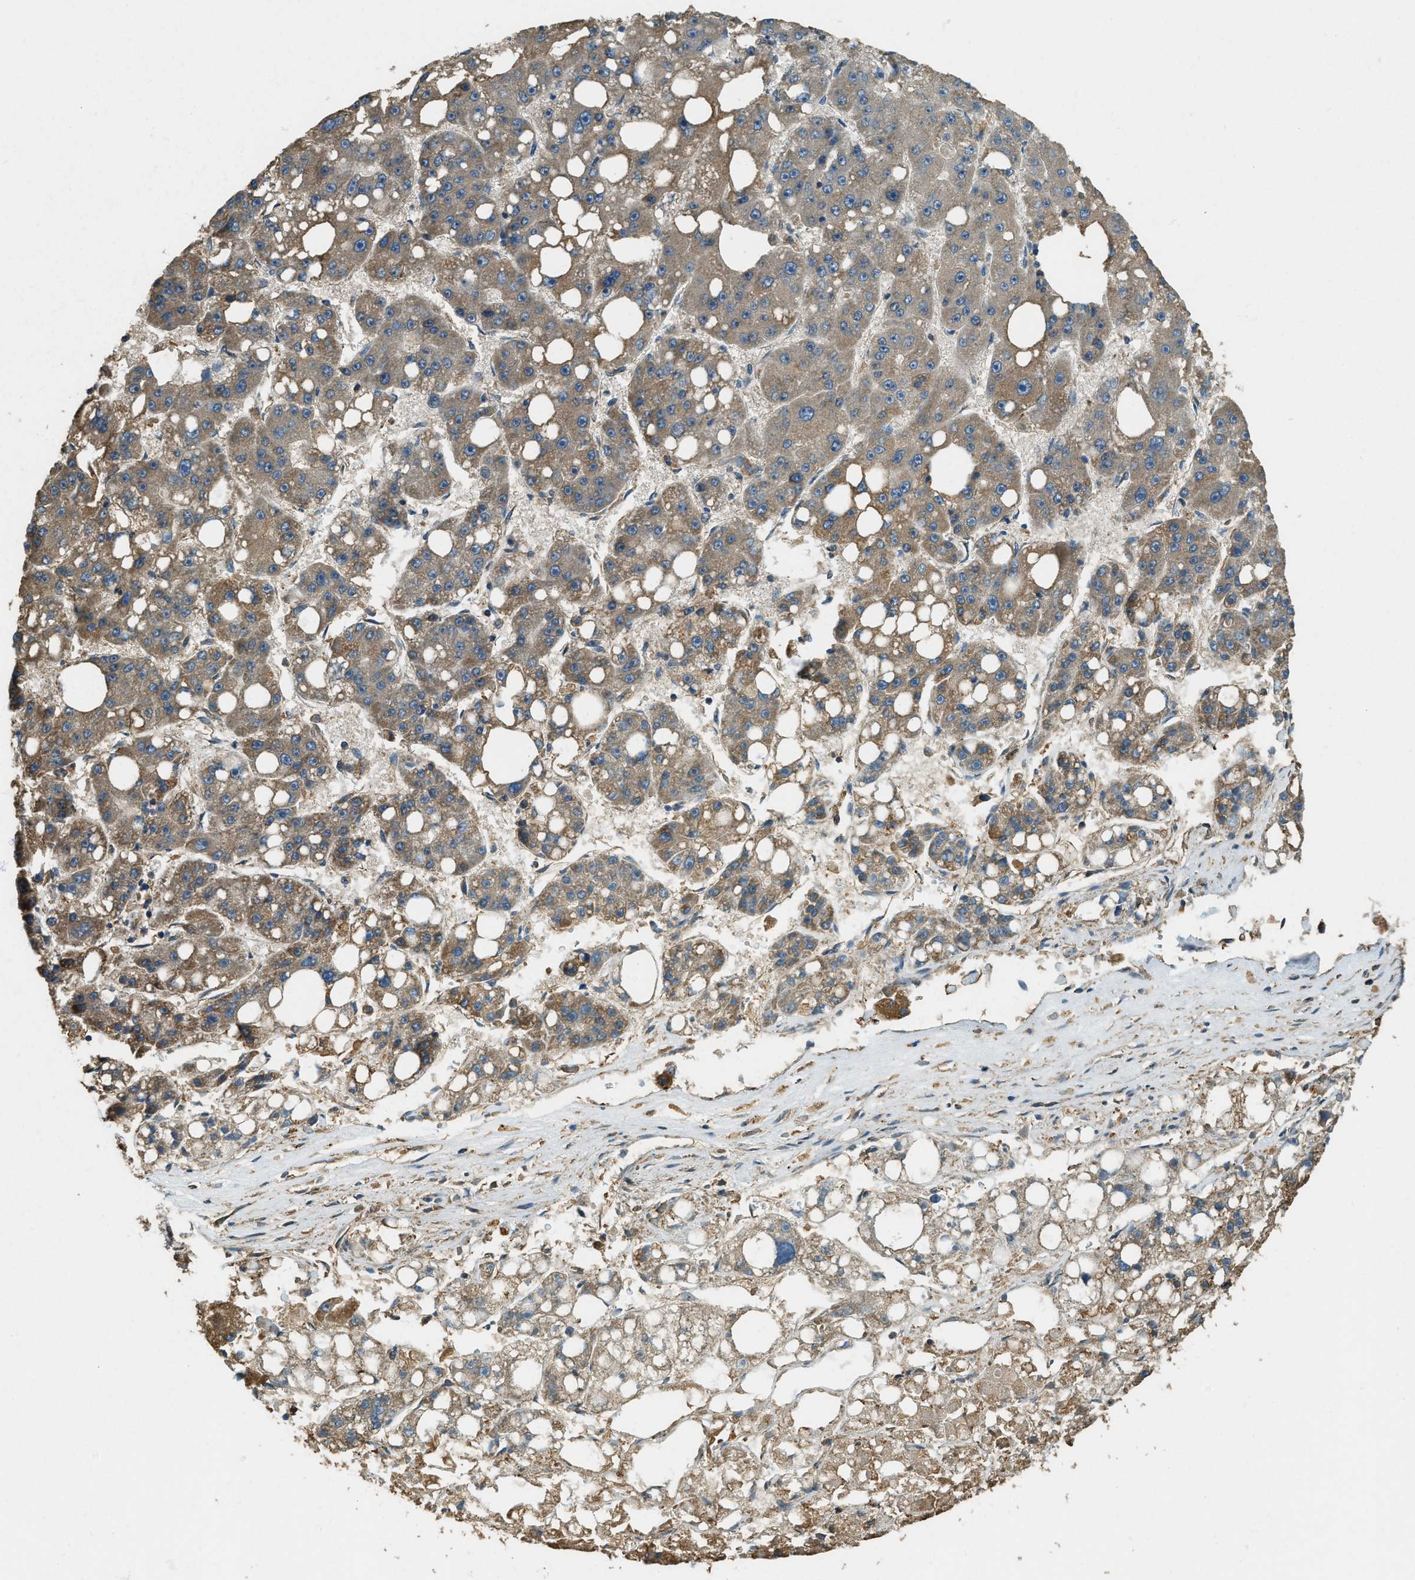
{"staining": {"intensity": "moderate", "quantity": ">75%", "location": "cytoplasmic/membranous"}, "tissue": "liver cancer", "cell_type": "Tumor cells", "image_type": "cancer", "snomed": [{"axis": "morphology", "description": "Carcinoma, Hepatocellular, NOS"}, {"axis": "topography", "description": "Liver"}], "caption": "The micrograph demonstrates immunohistochemical staining of hepatocellular carcinoma (liver). There is moderate cytoplasmic/membranous positivity is seen in approximately >75% of tumor cells.", "gene": "ERGIC1", "patient": {"sex": "female", "age": 61}}